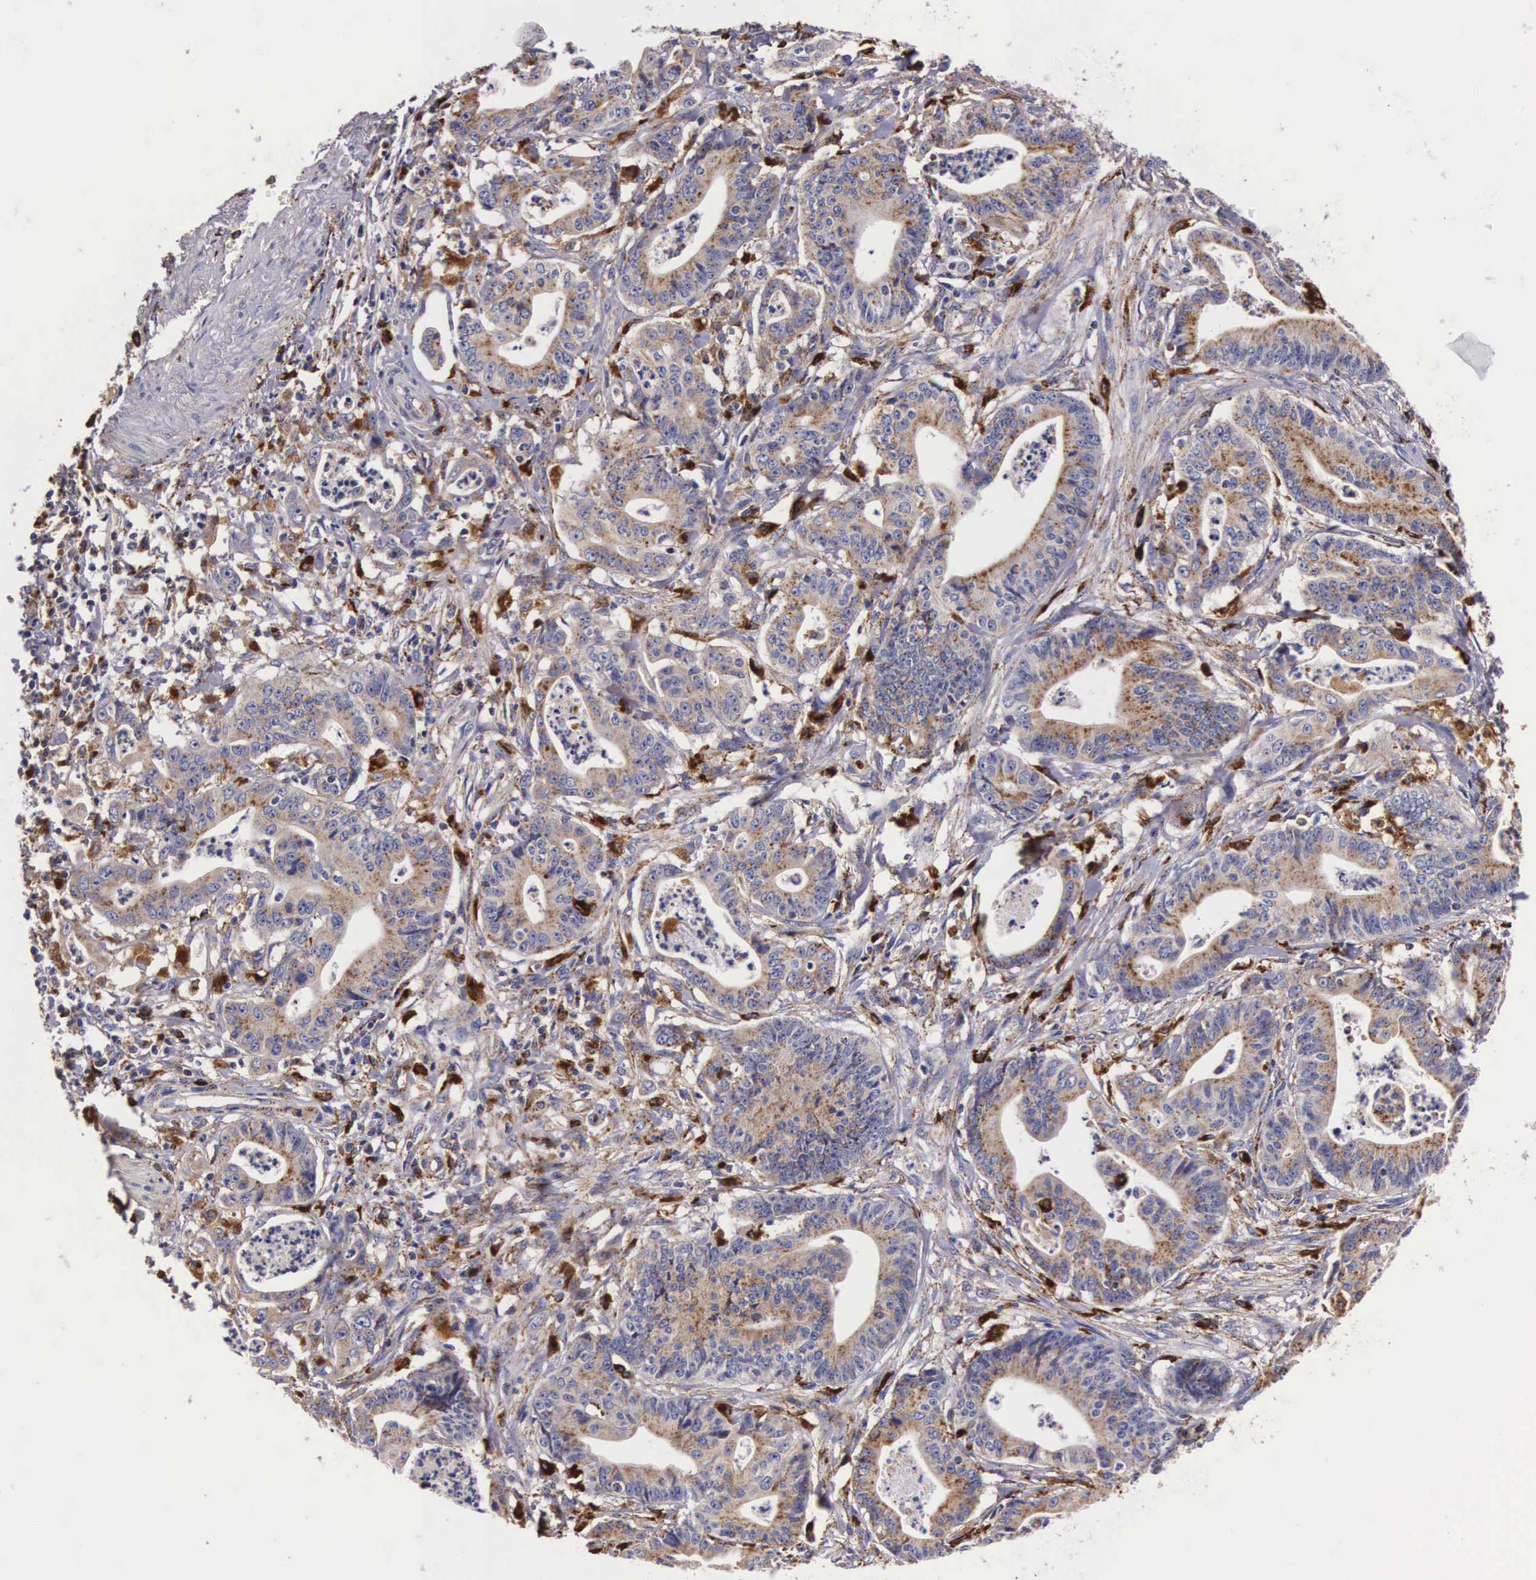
{"staining": {"intensity": "moderate", "quantity": ">75%", "location": "cytoplasmic/membranous"}, "tissue": "stomach cancer", "cell_type": "Tumor cells", "image_type": "cancer", "snomed": [{"axis": "morphology", "description": "Adenocarcinoma, NOS"}, {"axis": "topography", "description": "Stomach, lower"}], "caption": "DAB (3,3'-diaminobenzidine) immunohistochemical staining of human adenocarcinoma (stomach) shows moderate cytoplasmic/membranous protein staining in approximately >75% of tumor cells. The staining is performed using DAB (3,3'-diaminobenzidine) brown chromogen to label protein expression. The nuclei are counter-stained blue using hematoxylin.", "gene": "NAGA", "patient": {"sex": "female", "age": 86}}